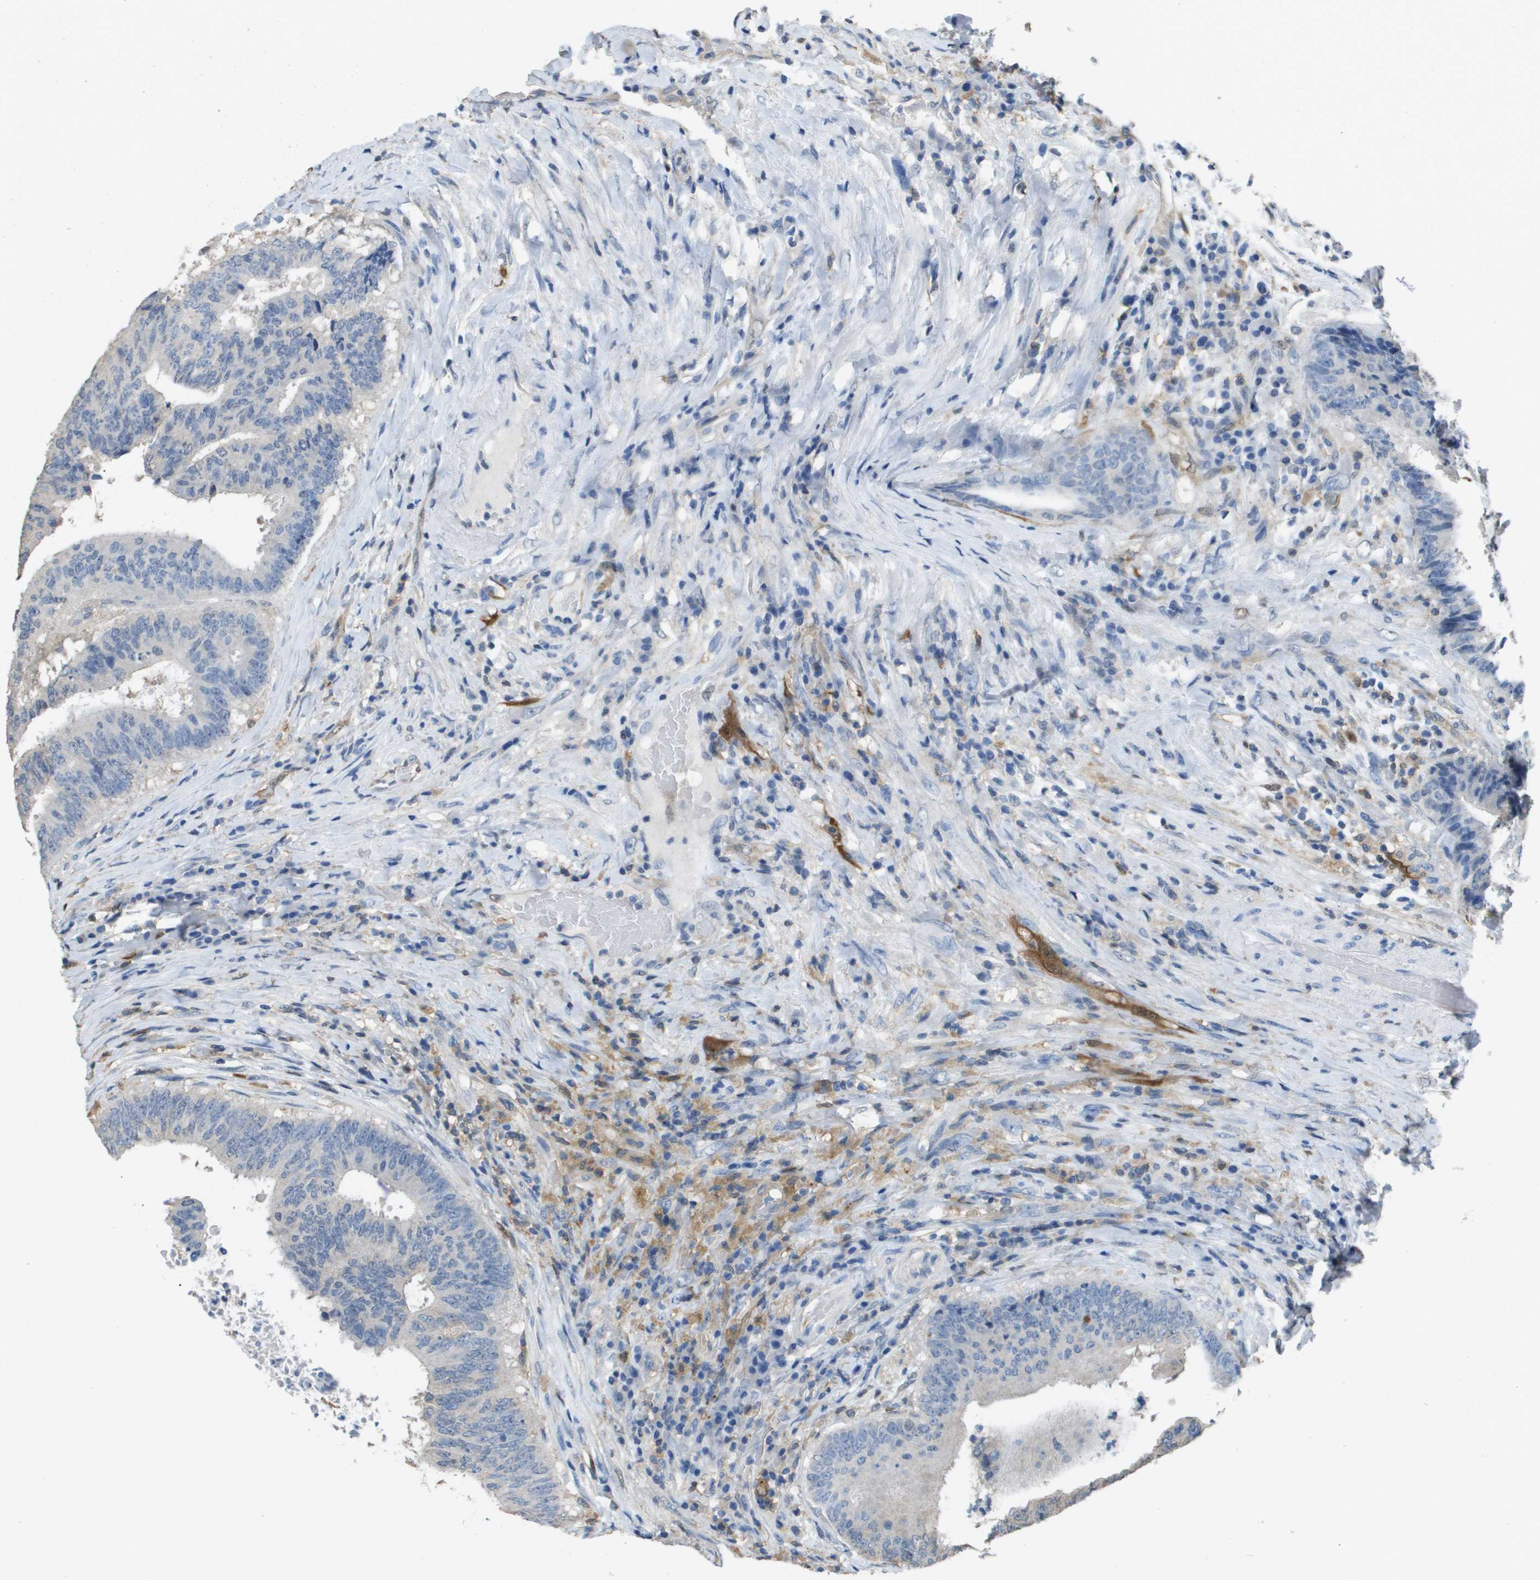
{"staining": {"intensity": "negative", "quantity": "none", "location": "none"}, "tissue": "colorectal cancer", "cell_type": "Tumor cells", "image_type": "cancer", "snomed": [{"axis": "morphology", "description": "Adenocarcinoma, NOS"}, {"axis": "topography", "description": "Rectum"}], "caption": "High power microscopy image of an immunohistochemistry (IHC) micrograph of colorectal cancer, revealing no significant expression in tumor cells.", "gene": "FABP5", "patient": {"sex": "male", "age": 72}}